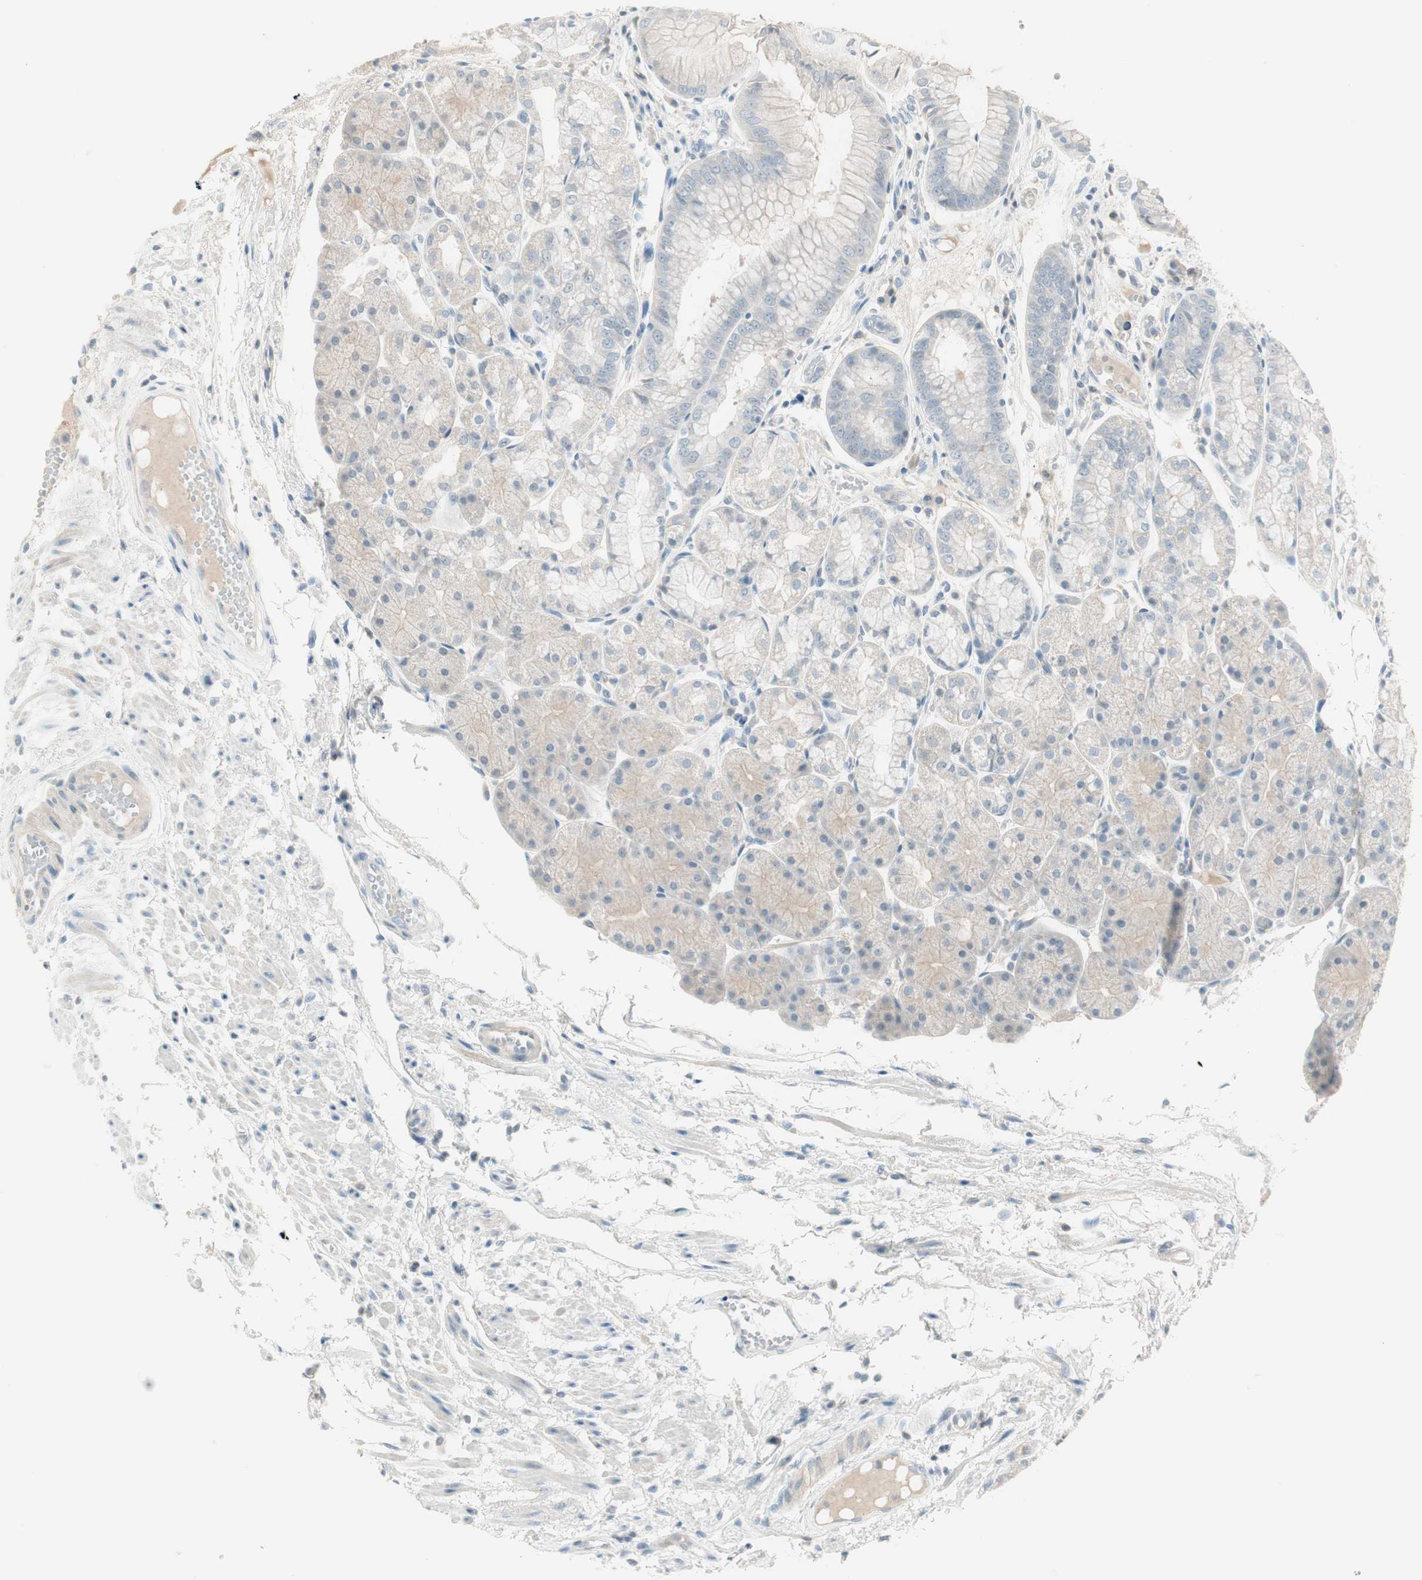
{"staining": {"intensity": "weak", "quantity": "25%-75%", "location": "cytoplasmic/membranous"}, "tissue": "stomach", "cell_type": "Glandular cells", "image_type": "normal", "snomed": [{"axis": "morphology", "description": "Normal tissue, NOS"}, {"axis": "topography", "description": "Stomach, upper"}], "caption": "This is a histology image of immunohistochemistry (IHC) staining of normal stomach, which shows weak staining in the cytoplasmic/membranous of glandular cells.", "gene": "ITLN2", "patient": {"sex": "male", "age": 72}}